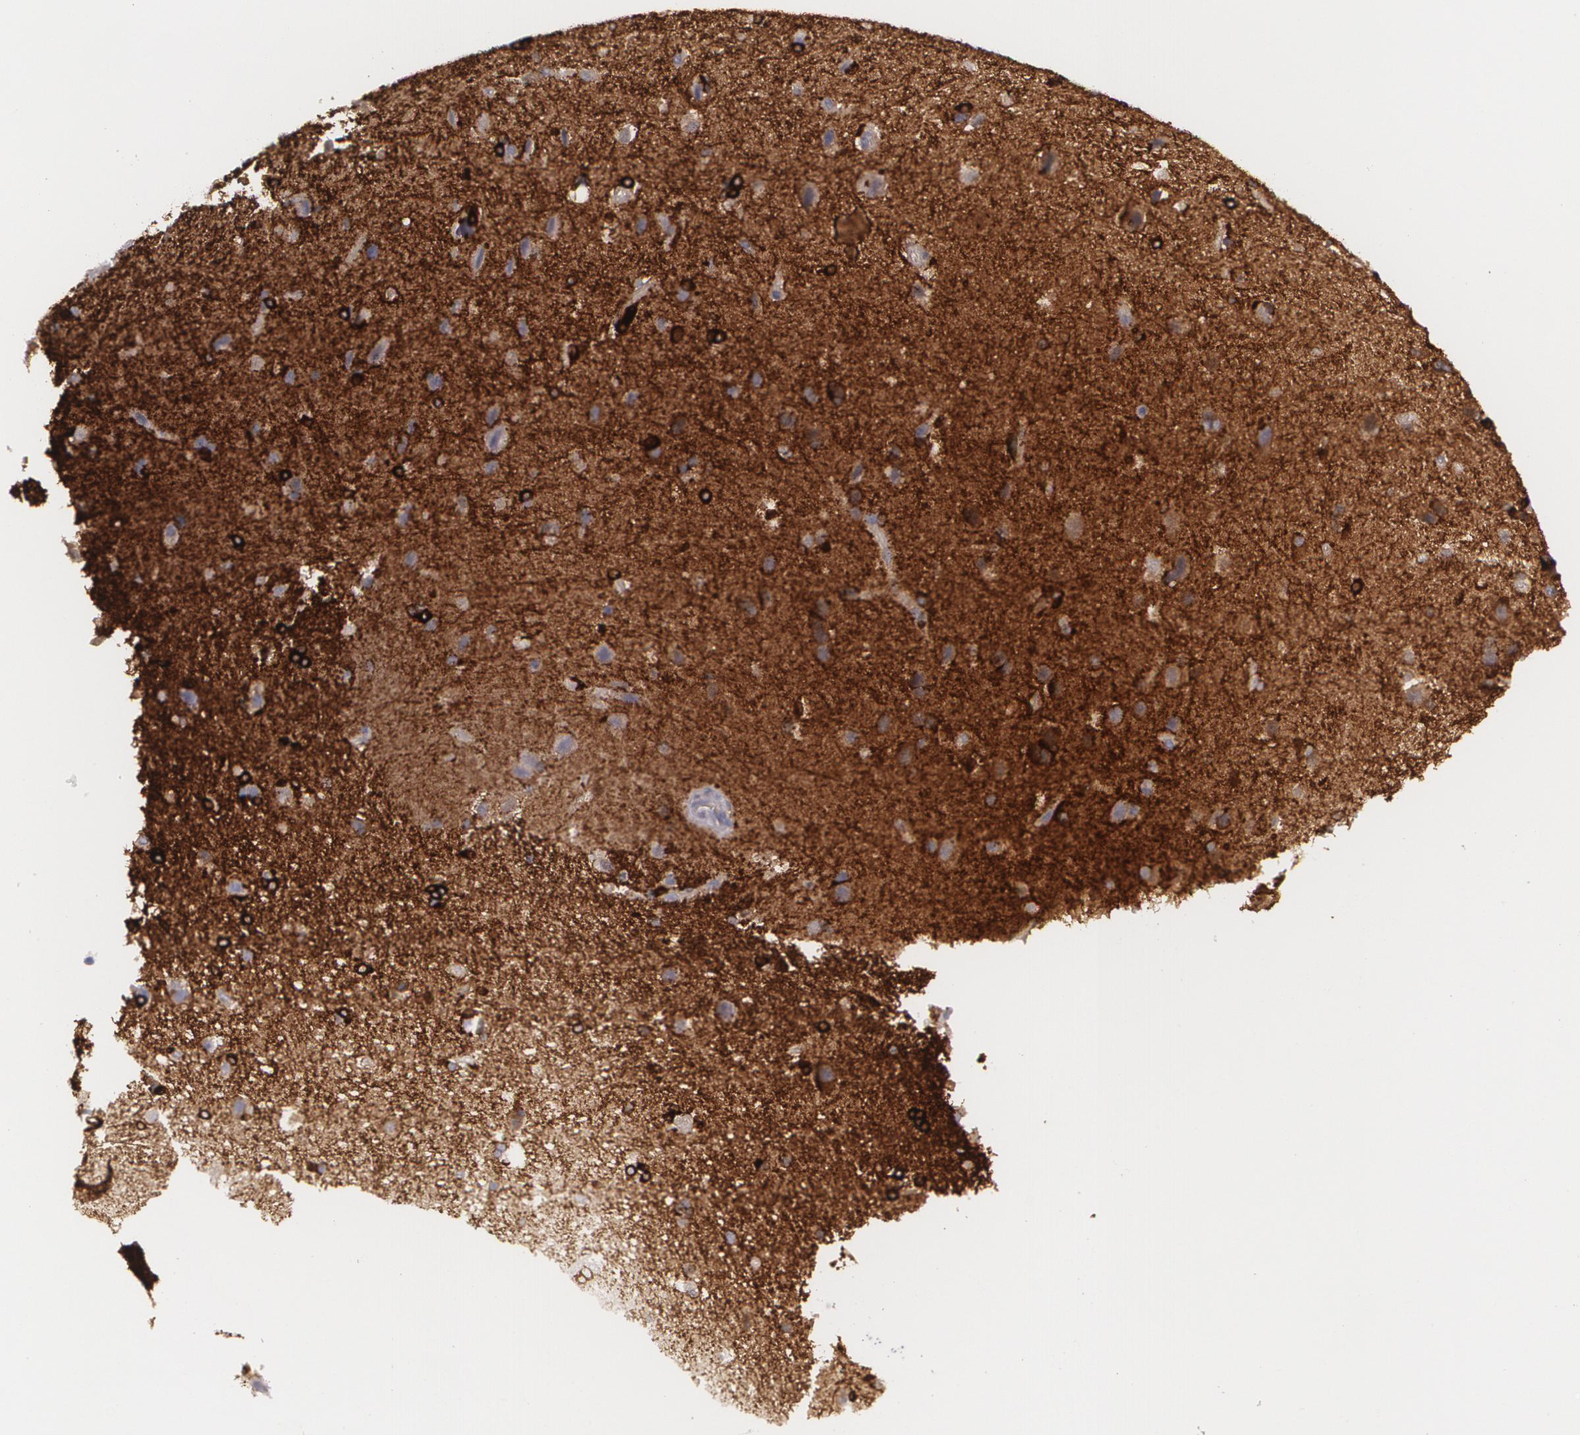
{"staining": {"intensity": "moderate", "quantity": "<25%", "location": "cytoplasmic/membranous"}, "tissue": "cerebral cortex", "cell_type": "Endothelial cells", "image_type": "normal", "snomed": [{"axis": "morphology", "description": "Normal tissue, NOS"}, {"axis": "topography", "description": "Cerebral cortex"}], "caption": "Immunohistochemical staining of unremarkable cerebral cortex demonstrates <25% levels of moderate cytoplasmic/membranous protein positivity in about <25% of endothelial cells.", "gene": "BIN1", "patient": {"sex": "female", "age": 45}}